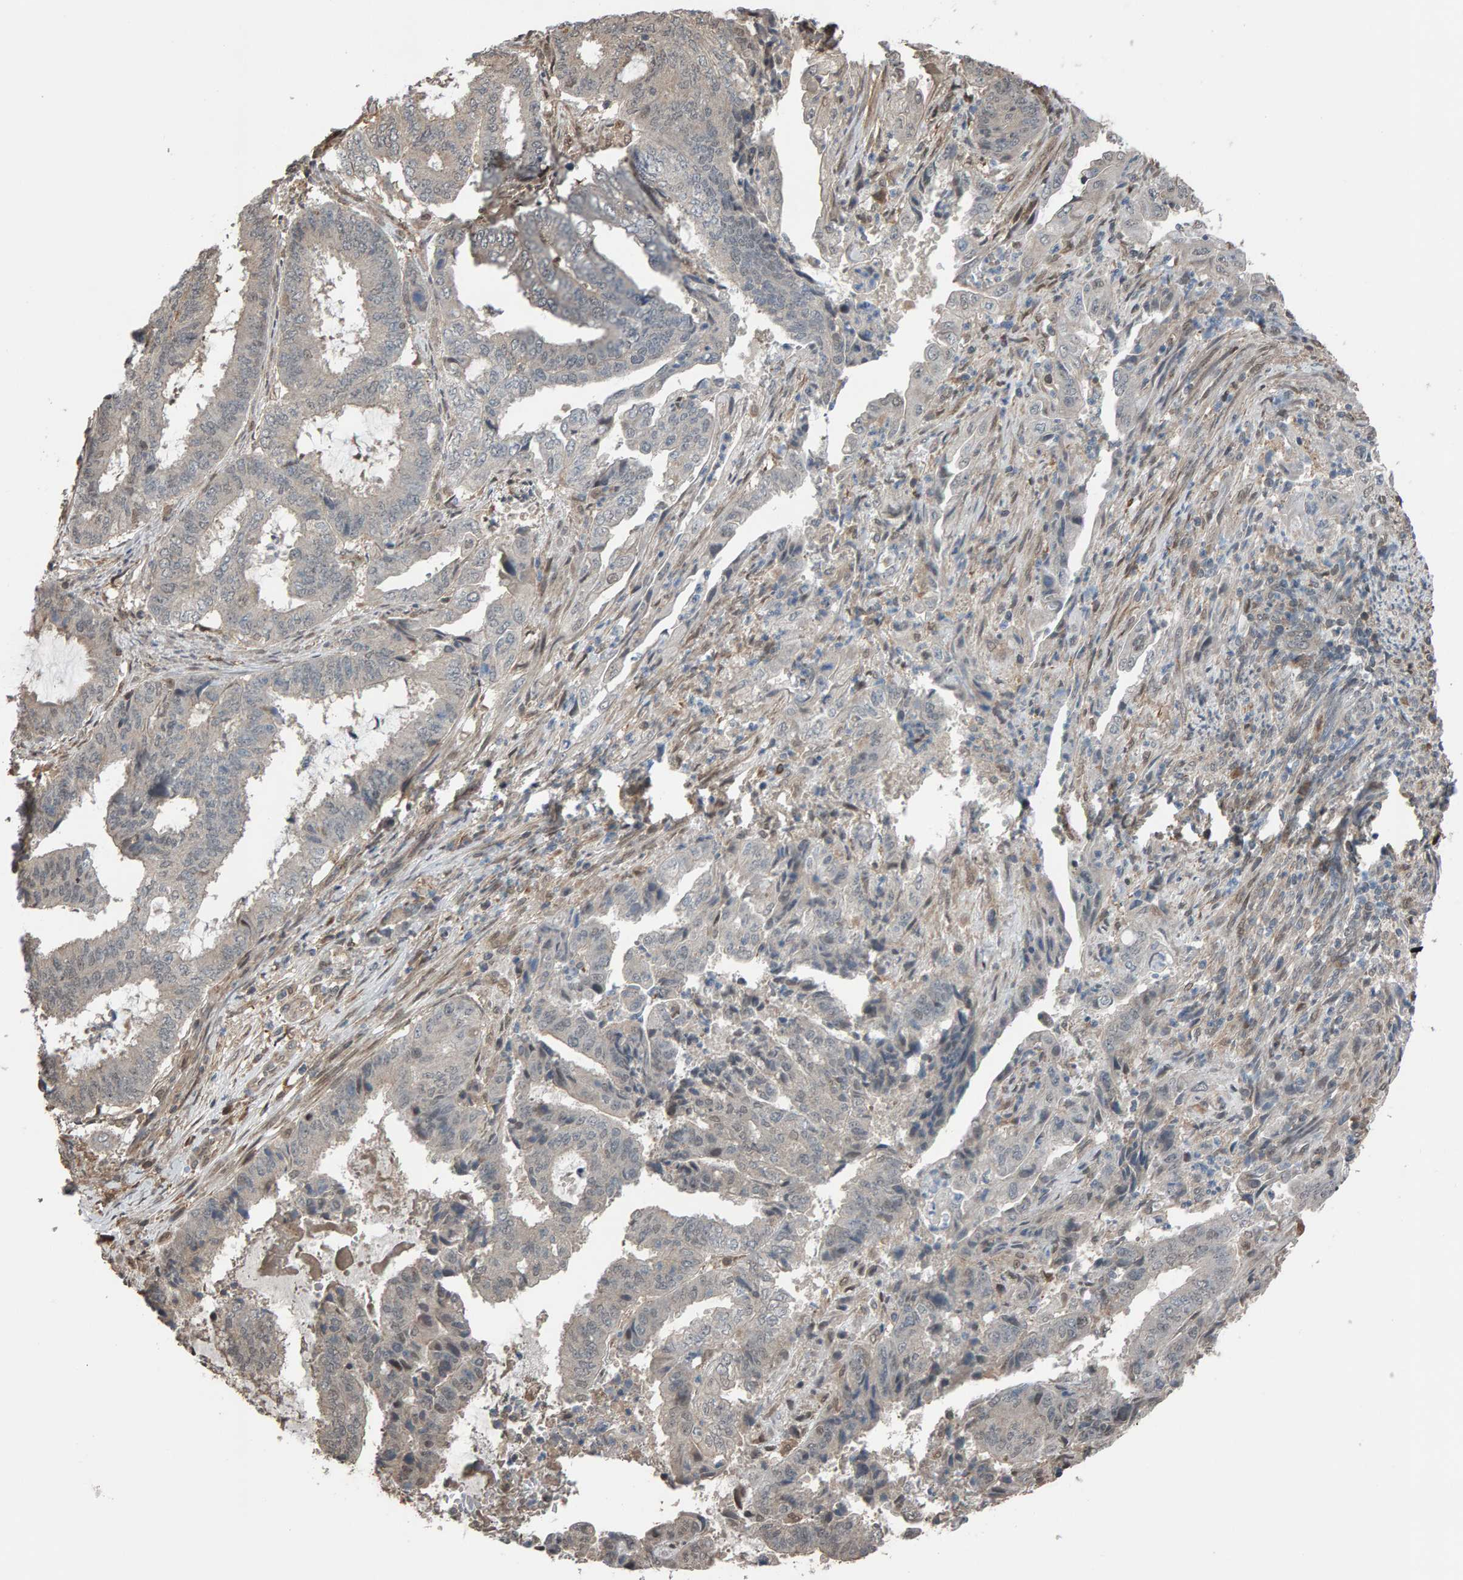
{"staining": {"intensity": "negative", "quantity": "none", "location": "none"}, "tissue": "endometrial cancer", "cell_type": "Tumor cells", "image_type": "cancer", "snomed": [{"axis": "morphology", "description": "Adenocarcinoma, NOS"}, {"axis": "topography", "description": "Endometrium"}], "caption": "The image demonstrates no significant expression in tumor cells of endometrial adenocarcinoma. Brightfield microscopy of immunohistochemistry stained with DAB (brown) and hematoxylin (blue), captured at high magnification.", "gene": "COASY", "patient": {"sex": "female", "age": 51}}